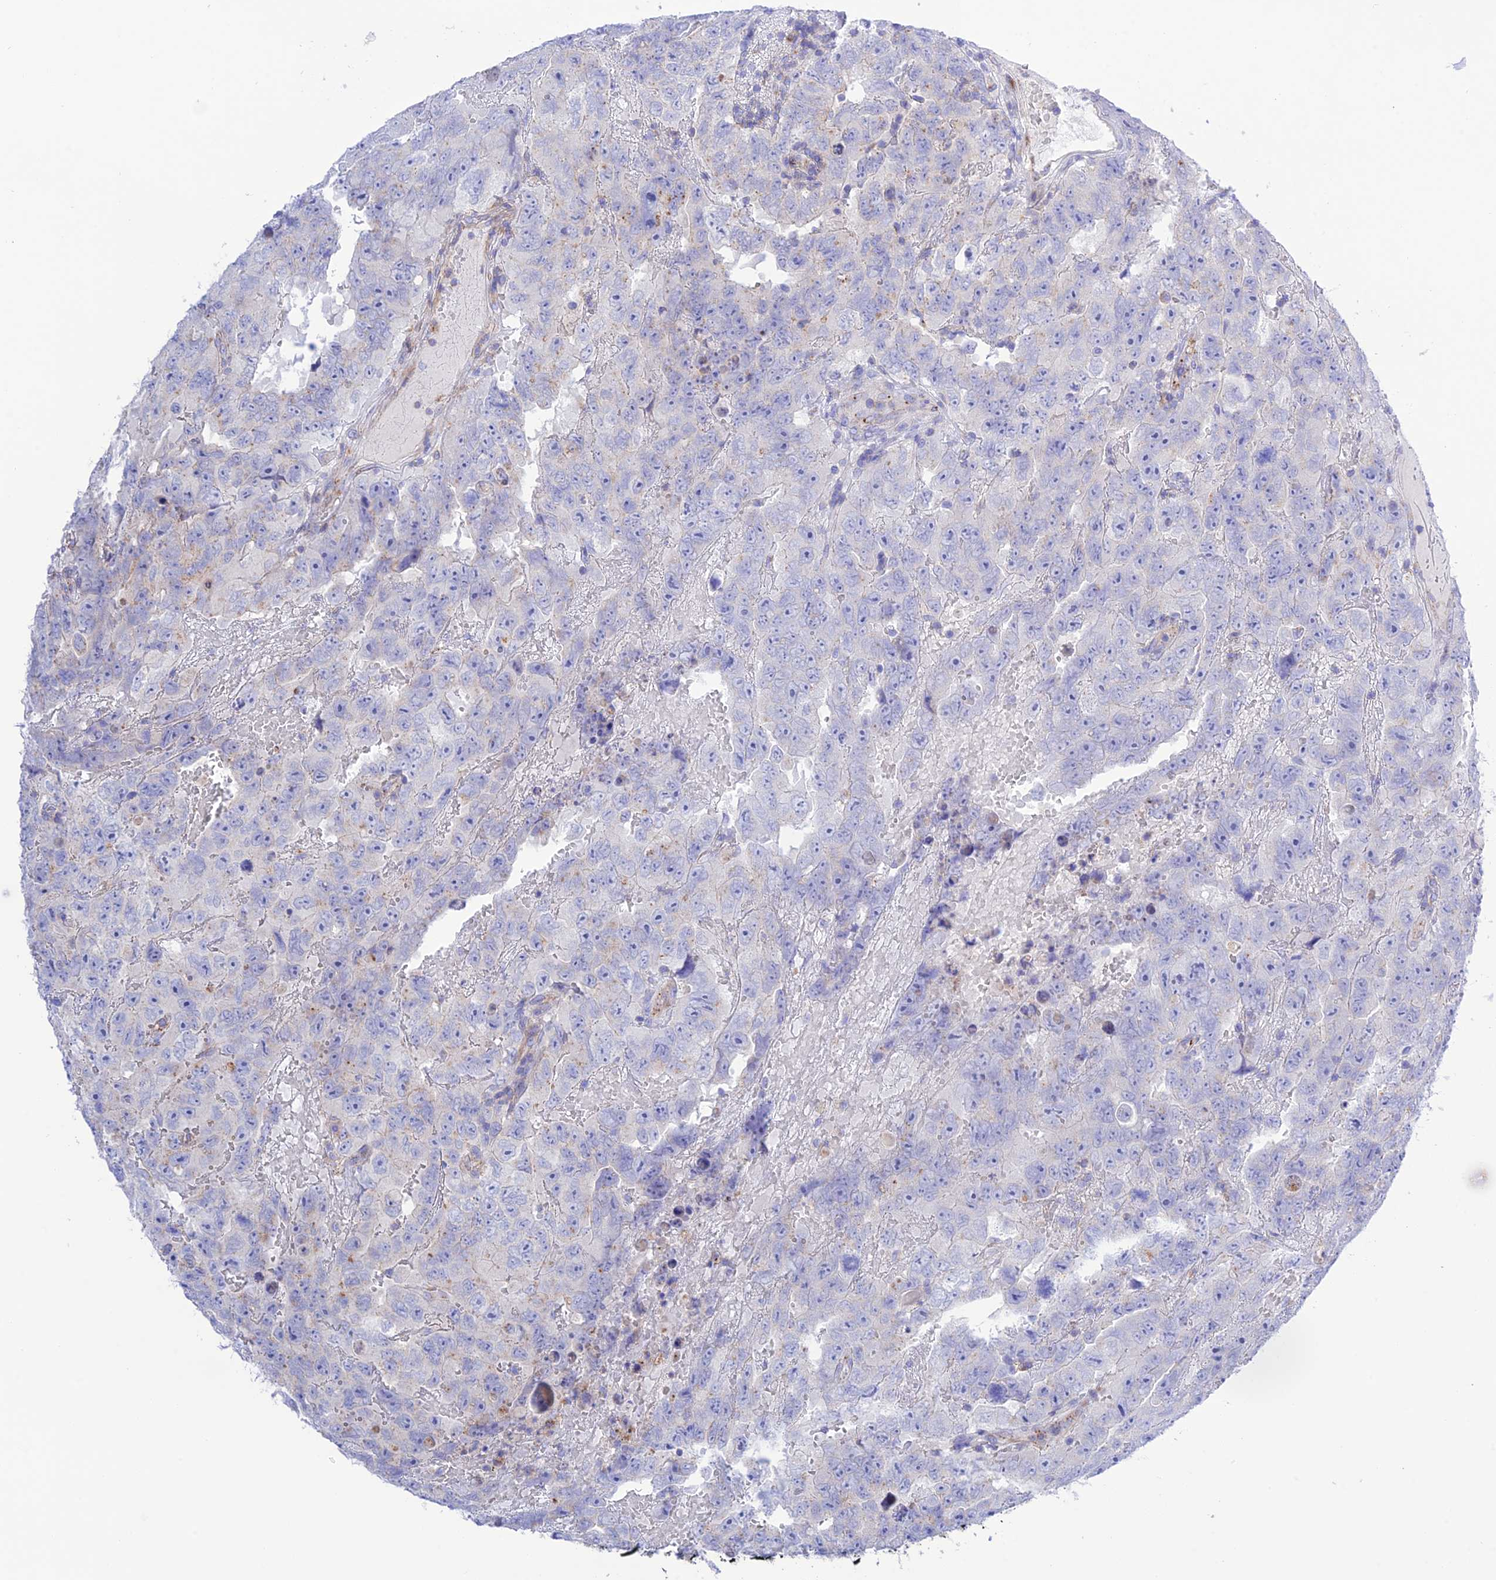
{"staining": {"intensity": "negative", "quantity": "none", "location": "none"}, "tissue": "testis cancer", "cell_type": "Tumor cells", "image_type": "cancer", "snomed": [{"axis": "morphology", "description": "Carcinoma, Embryonal, NOS"}, {"axis": "topography", "description": "Testis"}], "caption": "Testis cancer was stained to show a protein in brown. There is no significant staining in tumor cells.", "gene": "CHSY3", "patient": {"sex": "male", "age": 45}}